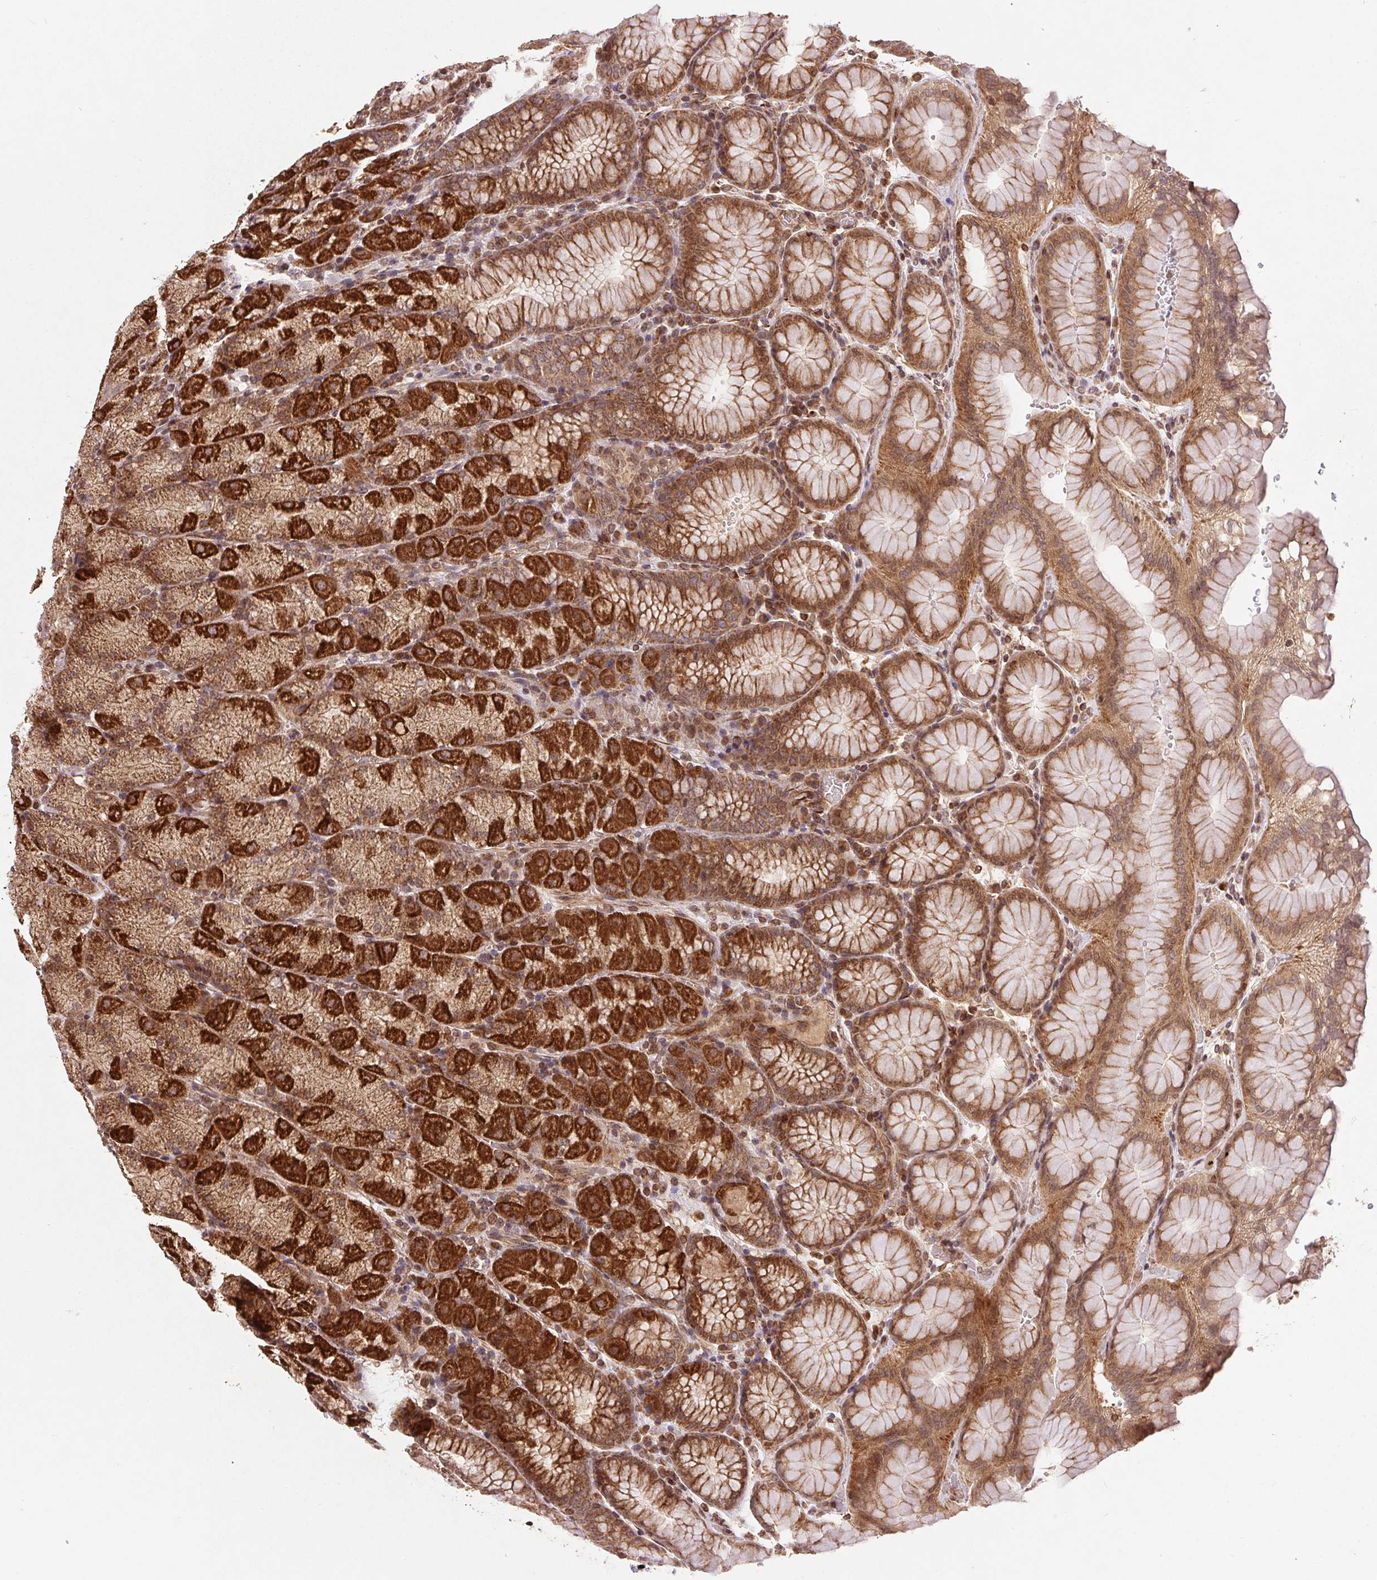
{"staining": {"intensity": "strong", "quantity": ">75%", "location": "cytoplasmic/membranous"}, "tissue": "stomach", "cell_type": "Glandular cells", "image_type": "normal", "snomed": [{"axis": "morphology", "description": "Normal tissue, NOS"}, {"axis": "topography", "description": "Stomach, upper"}, {"axis": "topography", "description": "Stomach"}], "caption": "About >75% of glandular cells in normal stomach show strong cytoplasmic/membranous protein expression as visualized by brown immunohistochemical staining.", "gene": "SPRED2", "patient": {"sex": "male", "age": 76}}